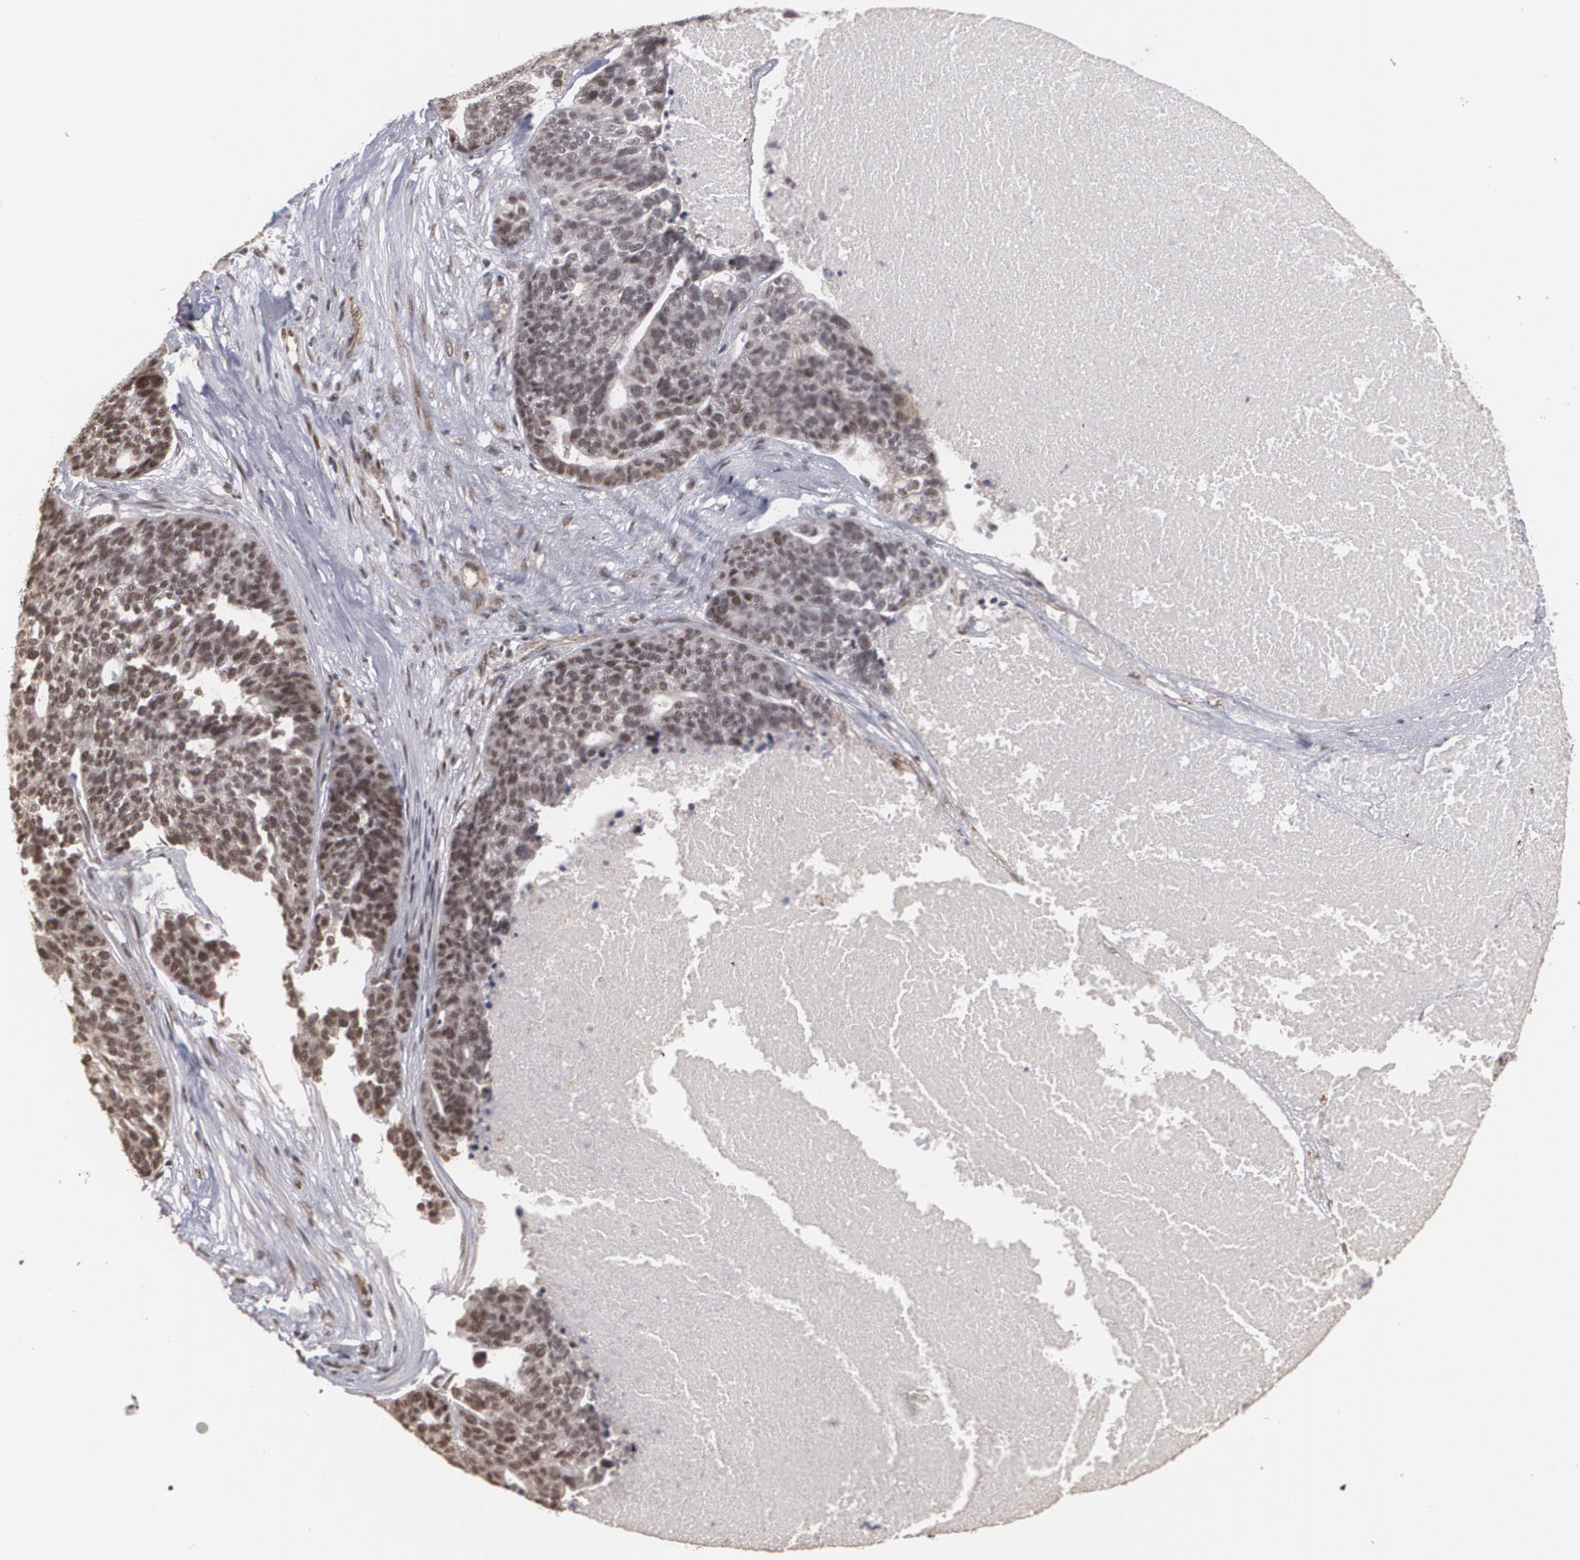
{"staining": {"intensity": "moderate", "quantity": ">75%", "location": "nuclear"}, "tissue": "ovarian cancer", "cell_type": "Tumor cells", "image_type": "cancer", "snomed": [{"axis": "morphology", "description": "Cystadenocarcinoma, serous, NOS"}, {"axis": "topography", "description": "Ovary"}], "caption": "Immunohistochemical staining of human ovarian cancer (serous cystadenocarcinoma) exhibits moderate nuclear protein expression in about >75% of tumor cells.", "gene": "ZNF75A", "patient": {"sex": "female", "age": 59}}